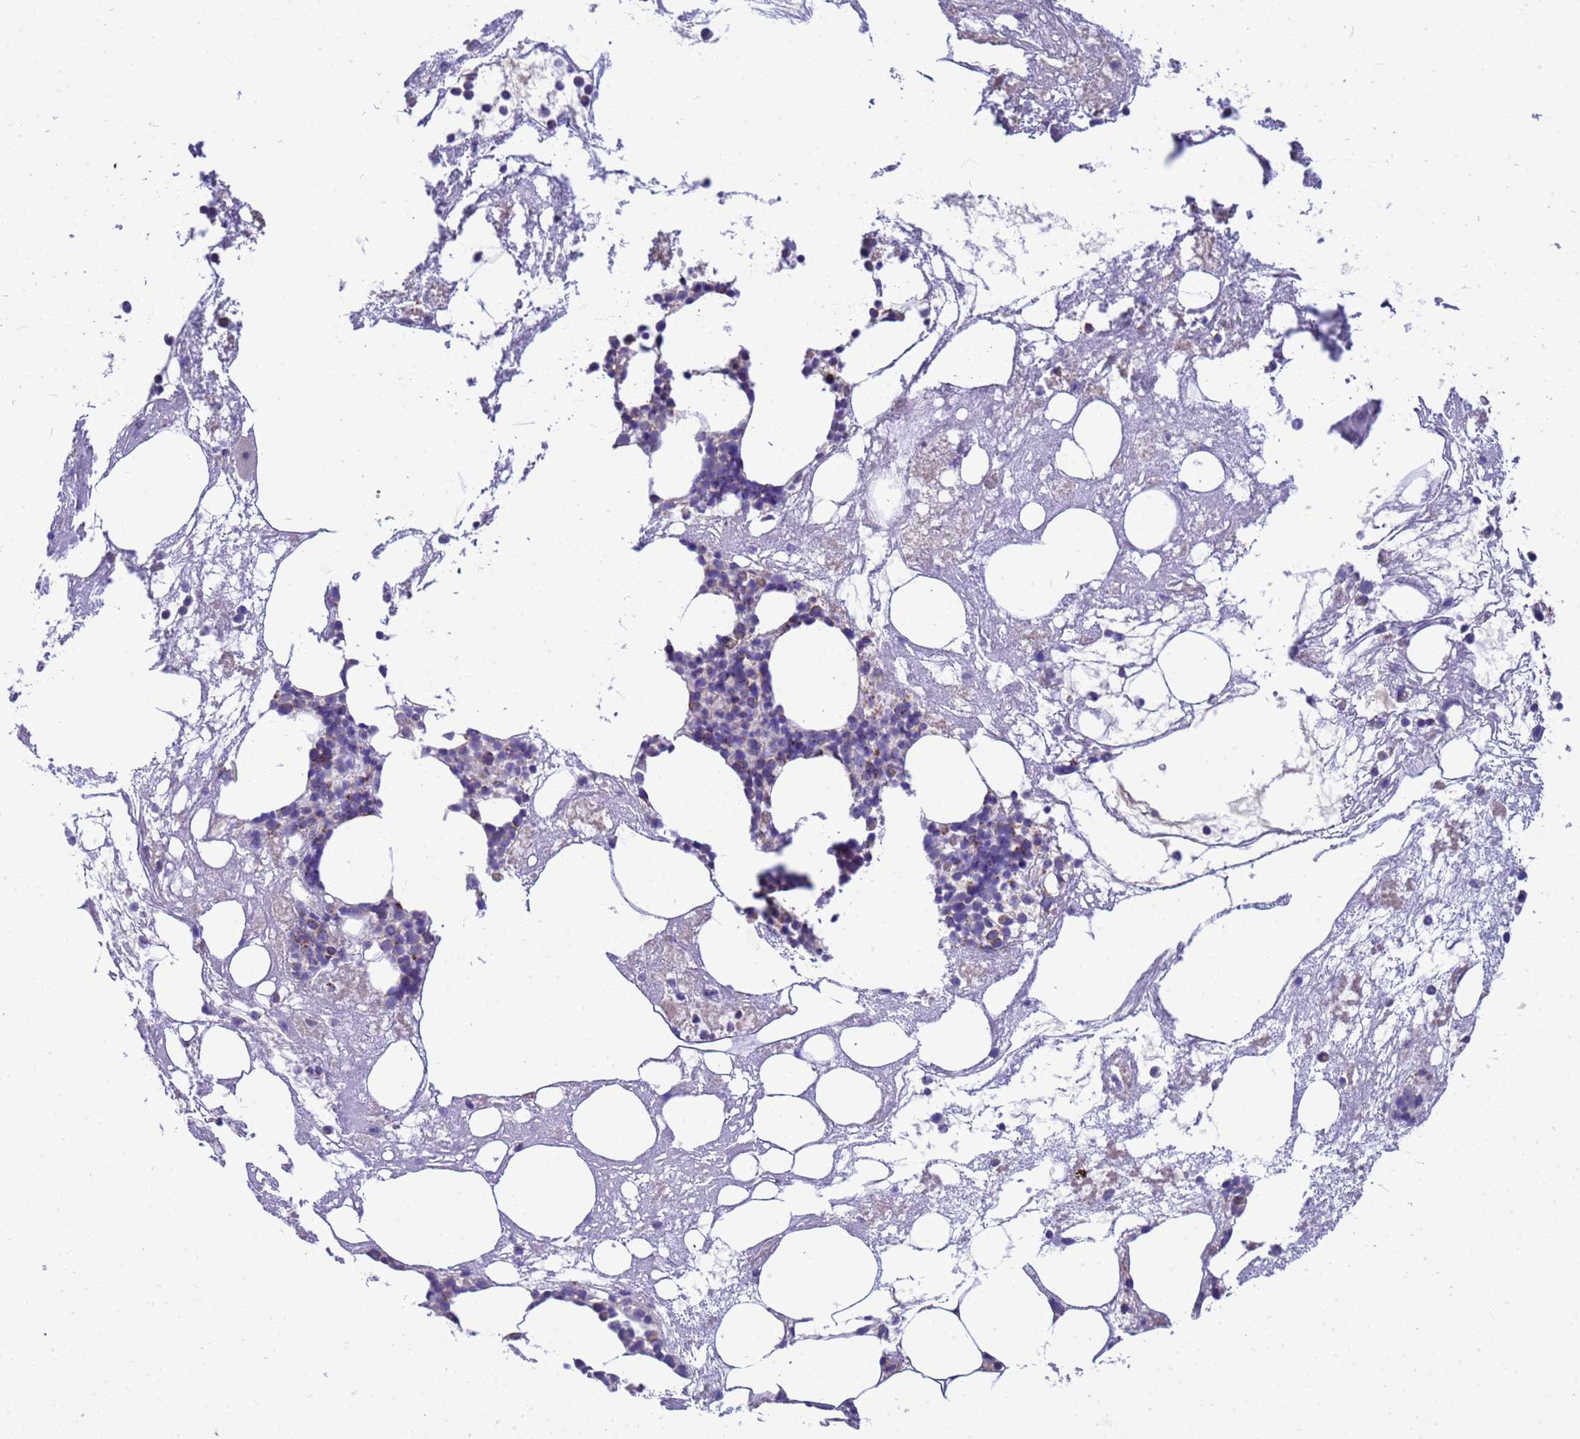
{"staining": {"intensity": "moderate", "quantity": "<25%", "location": "cytoplasmic/membranous"}, "tissue": "bone marrow", "cell_type": "Hematopoietic cells", "image_type": "normal", "snomed": [{"axis": "morphology", "description": "Normal tissue, NOS"}, {"axis": "topography", "description": "Bone marrow"}], "caption": "The histopathology image shows a brown stain indicating the presence of a protein in the cytoplasmic/membranous of hematopoietic cells in bone marrow. (DAB IHC with brightfield microscopy, high magnification).", "gene": "RNF165", "patient": {"sex": "male", "age": 78}}